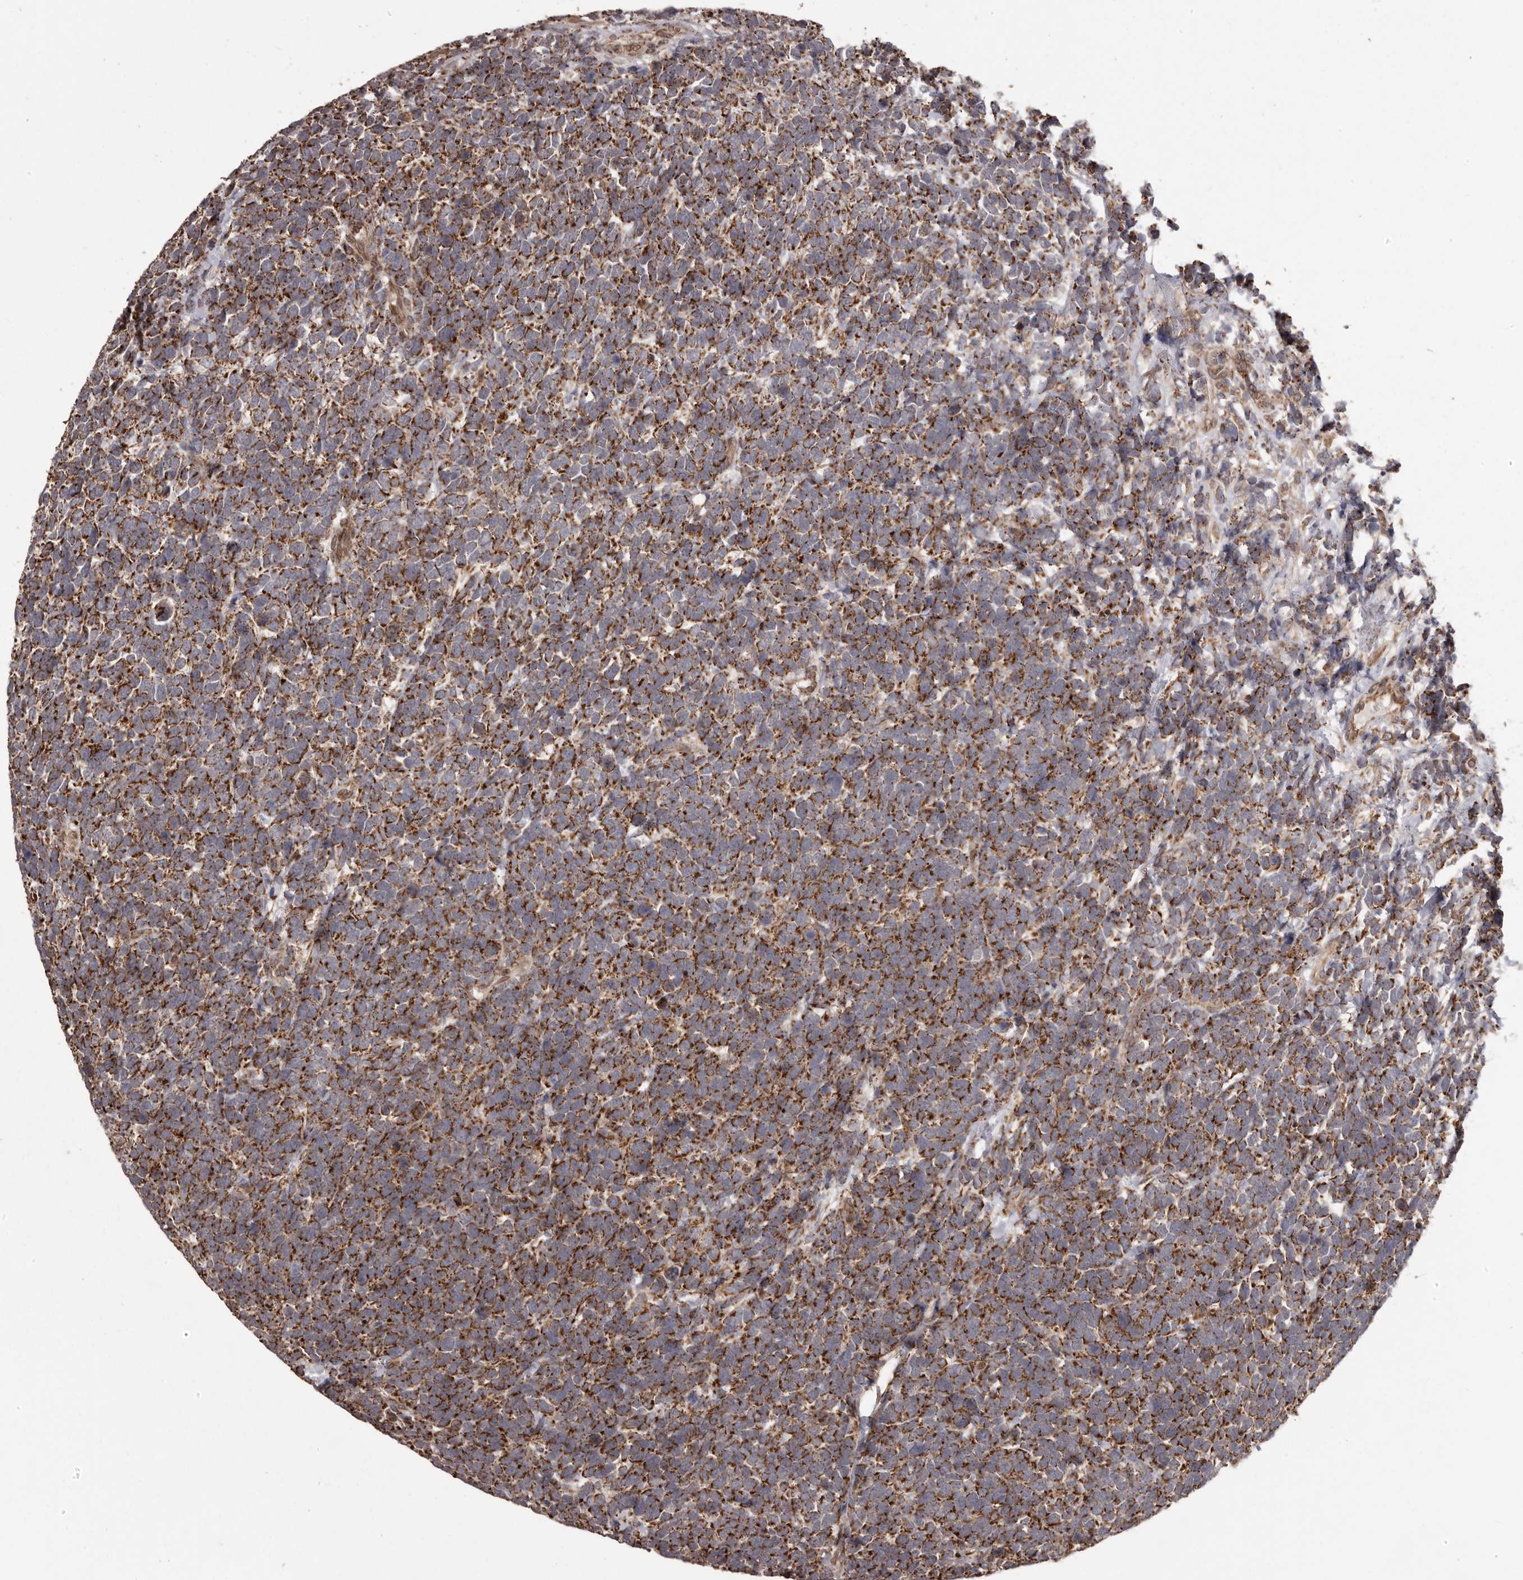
{"staining": {"intensity": "strong", "quantity": ">75%", "location": "cytoplasmic/membranous"}, "tissue": "urothelial cancer", "cell_type": "Tumor cells", "image_type": "cancer", "snomed": [{"axis": "morphology", "description": "Urothelial carcinoma, High grade"}, {"axis": "topography", "description": "Urinary bladder"}], "caption": "This histopathology image exhibits high-grade urothelial carcinoma stained with immunohistochemistry (IHC) to label a protein in brown. The cytoplasmic/membranous of tumor cells show strong positivity for the protein. Nuclei are counter-stained blue.", "gene": "CHRM2", "patient": {"sex": "female", "age": 82}}